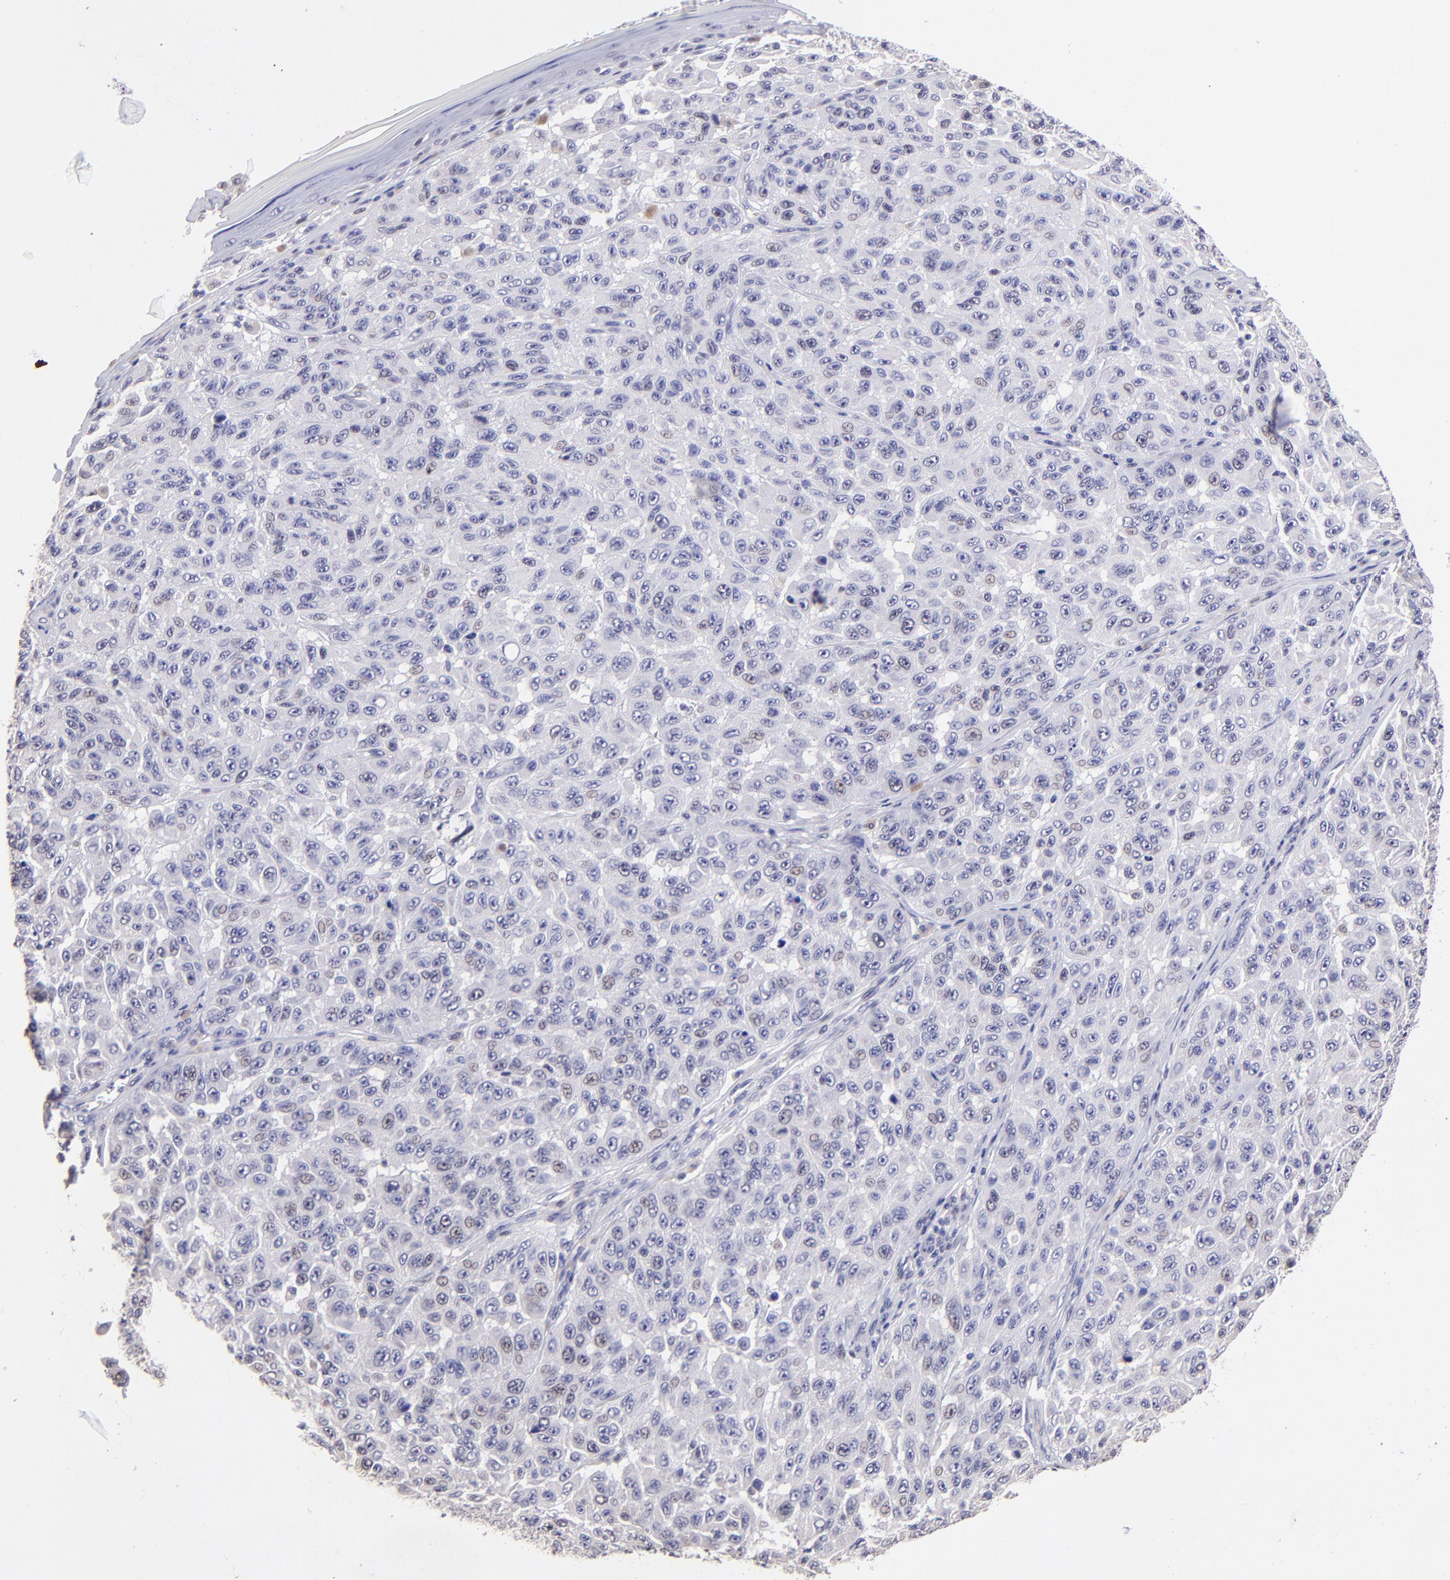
{"staining": {"intensity": "weak", "quantity": "<25%", "location": "nuclear"}, "tissue": "melanoma", "cell_type": "Tumor cells", "image_type": "cancer", "snomed": [{"axis": "morphology", "description": "Malignant melanoma, NOS"}, {"axis": "topography", "description": "Skin"}], "caption": "A high-resolution image shows IHC staining of melanoma, which reveals no significant expression in tumor cells. Nuclei are stained in blue.", "gene": "DNMT1", "patient": {"sex": "male", "age": 30}}